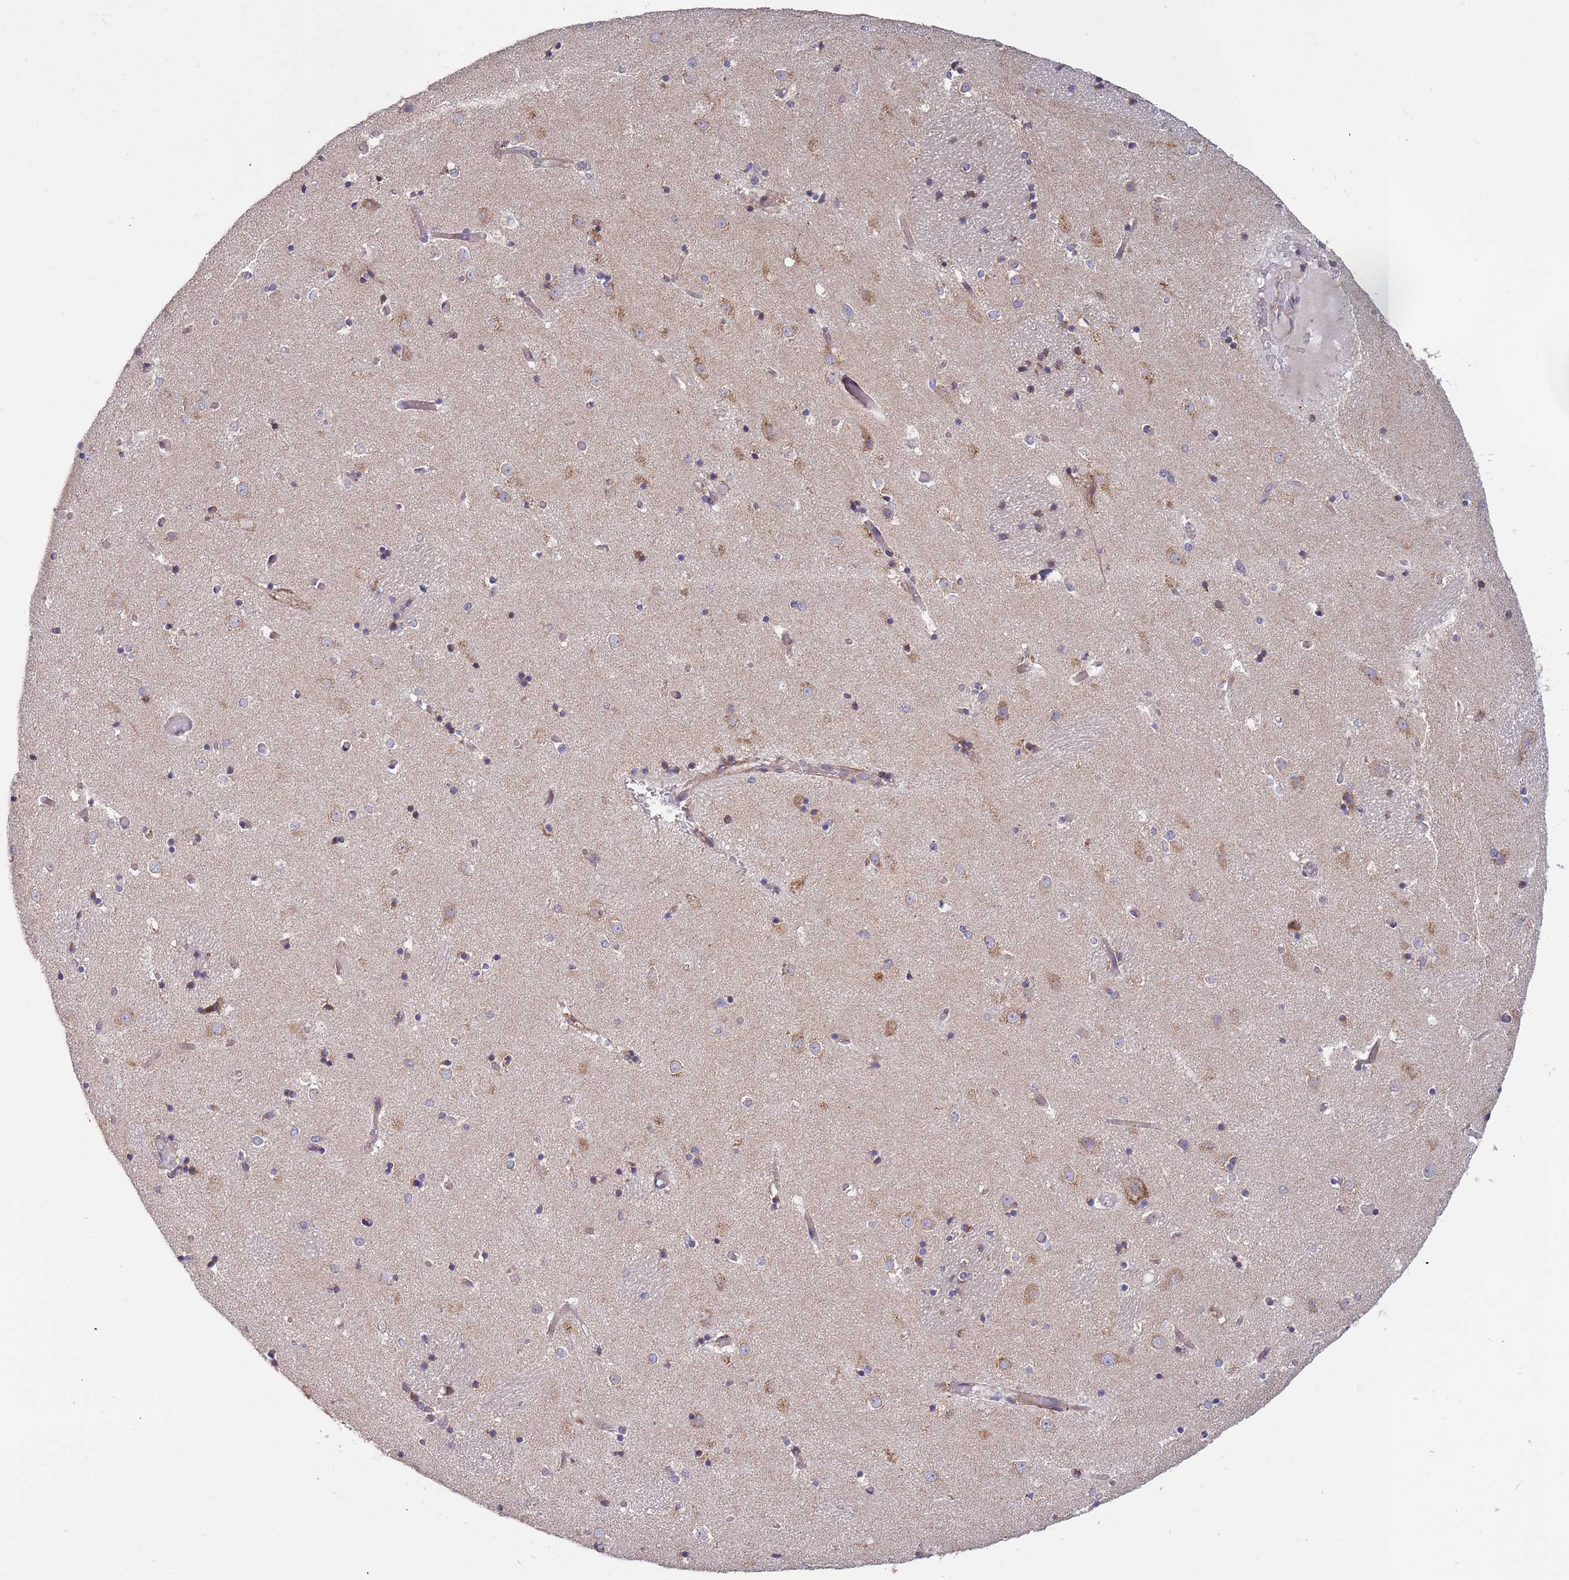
{"staining": {"intensity": "negative", "quantity": "none", "location": "none"}, "tissue": "caudate", "cell_type": "Glial cells", "image_type": "normal", "snomed": [{"axis": "morphology", "description": "Normal tissue, NOS"}, {"axis": "topography", "description": "Lateral ventricle wall"}], "caption": "Immunohistochemistry (IHC) micrograph of normal human caudate stained for a protein (brown), which displays no staining in glial cells.", "gene": "ARMCX6", "patient": {"sex": "female", "age": 52}}